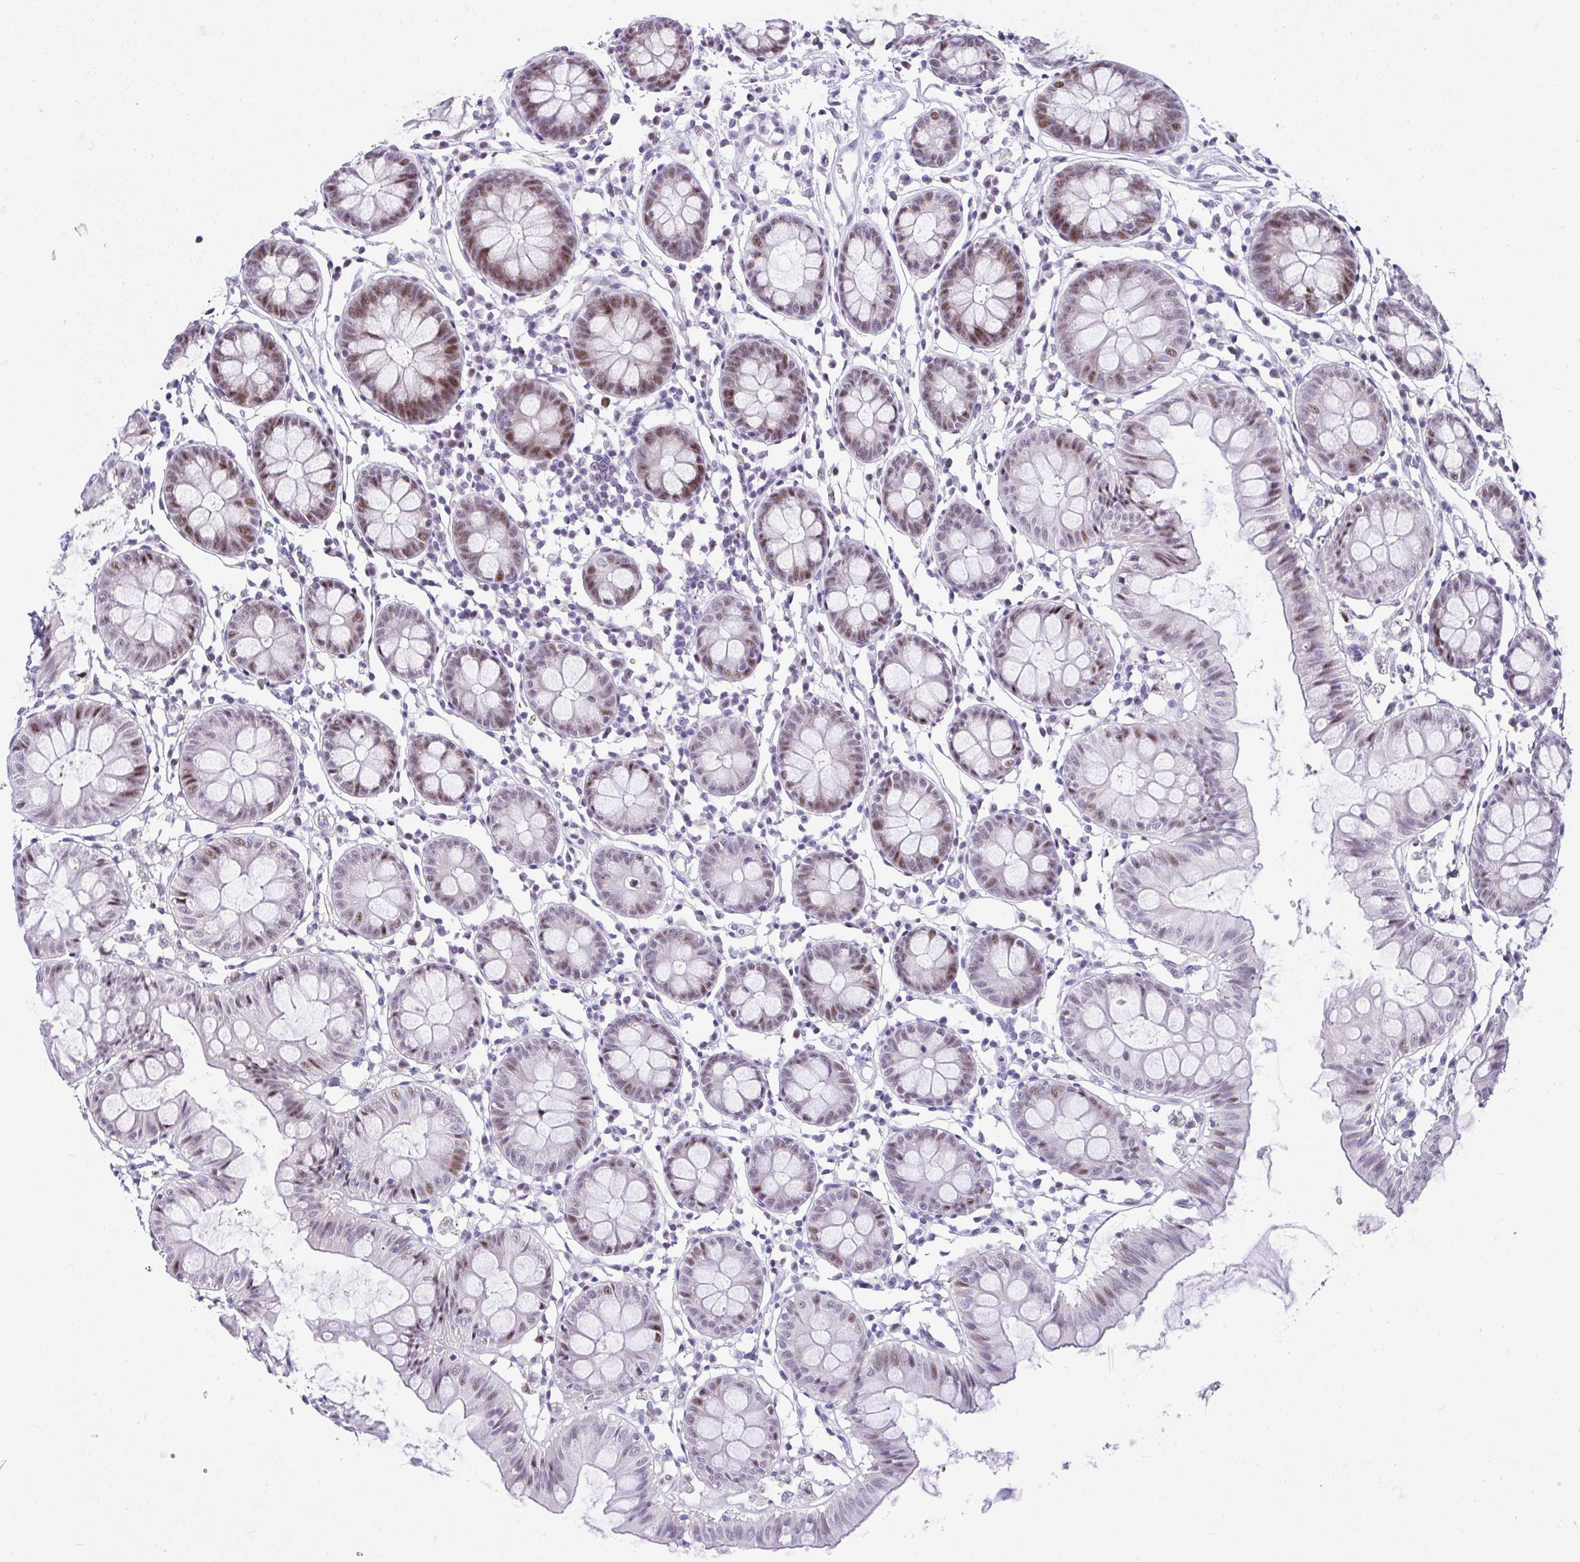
{"staining": {"intensity": "moderate", "quantity": ">75%", "location": "nuclear"}, "tissue": "colon", "cell_type": "Glandular cells", "image_type": "normal", "snomed": [{"axis": "morphology", "description": "Normal tissue, NOS"}, {"axis": "topography", "description": "Colon"}], "caption": "Immunohistochemistry (DAB) staining of unremarkable human colon demonstrates moderate nuclear protein staining in about >75% of glandular cells.", "gene": "NR1D2", "patient": {"sex": "female", "age": 84}}